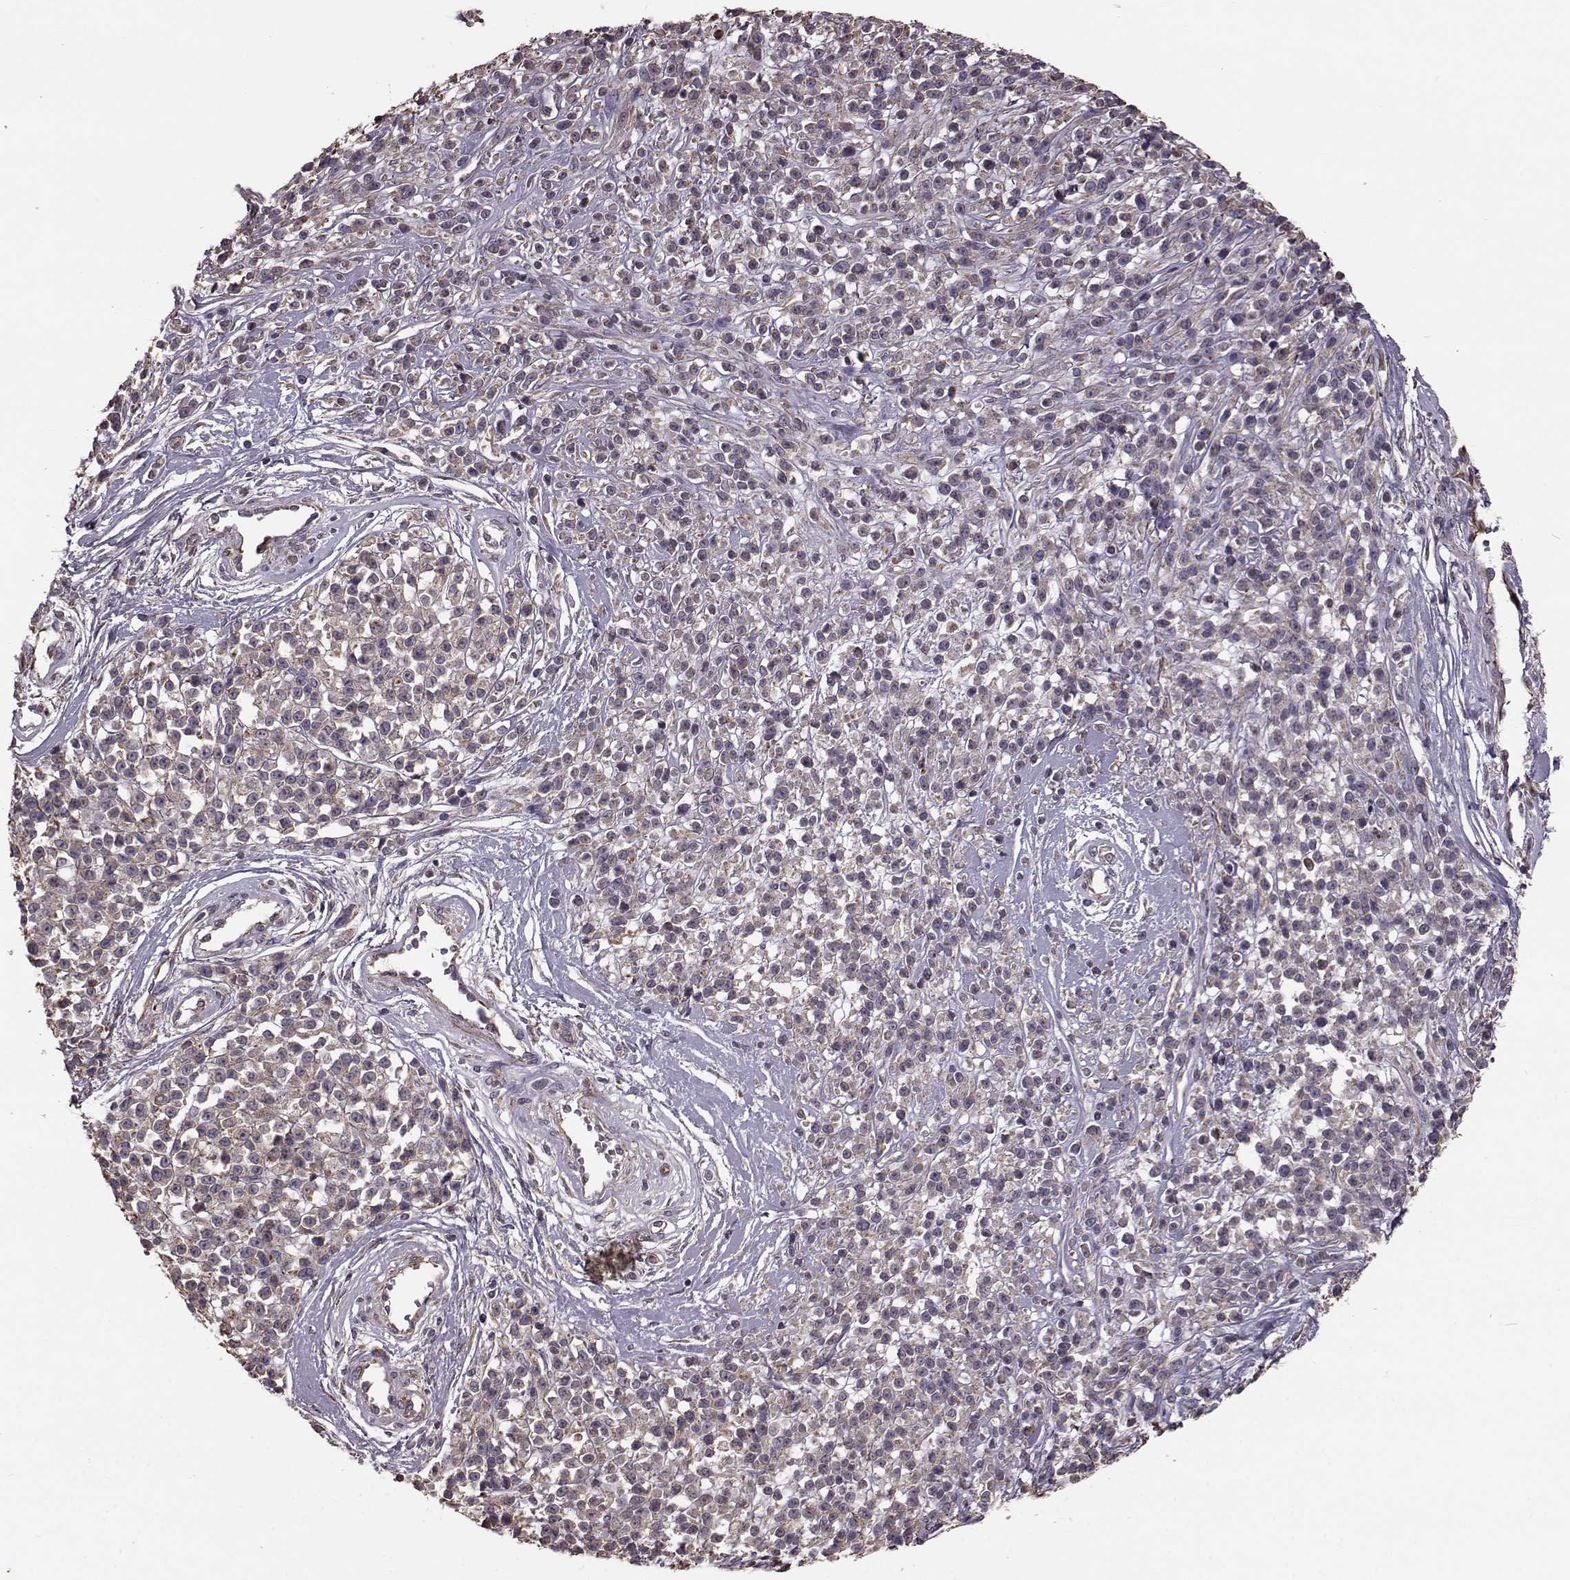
{"staining": {"intensity": "weak", "quantity": ">75%", "location": "cytoplasmic/membranous"}, "tissue": "melanoma", "cell_type": "Tumor cells", "image_type": "cancer", "snomed": [{"axis": "morphology", "description": "Malignant melanoma, NOS"}, {"axis": "topography", "description": "Skin"}, {"axis": "topography", "description": "Skin of trunk"}], "caption": "IHC photomicrograph of neoplastic tissue: malignant melanoma stained using IHC demonstrates low levels of weak protein expression localized specifically in the cytoplasmic/membranous of tumor cells, appearing as a cytoplasmic/membranous brown color.", "gene": "NTF3", "patient": {"sex": "male", "age": 74}}